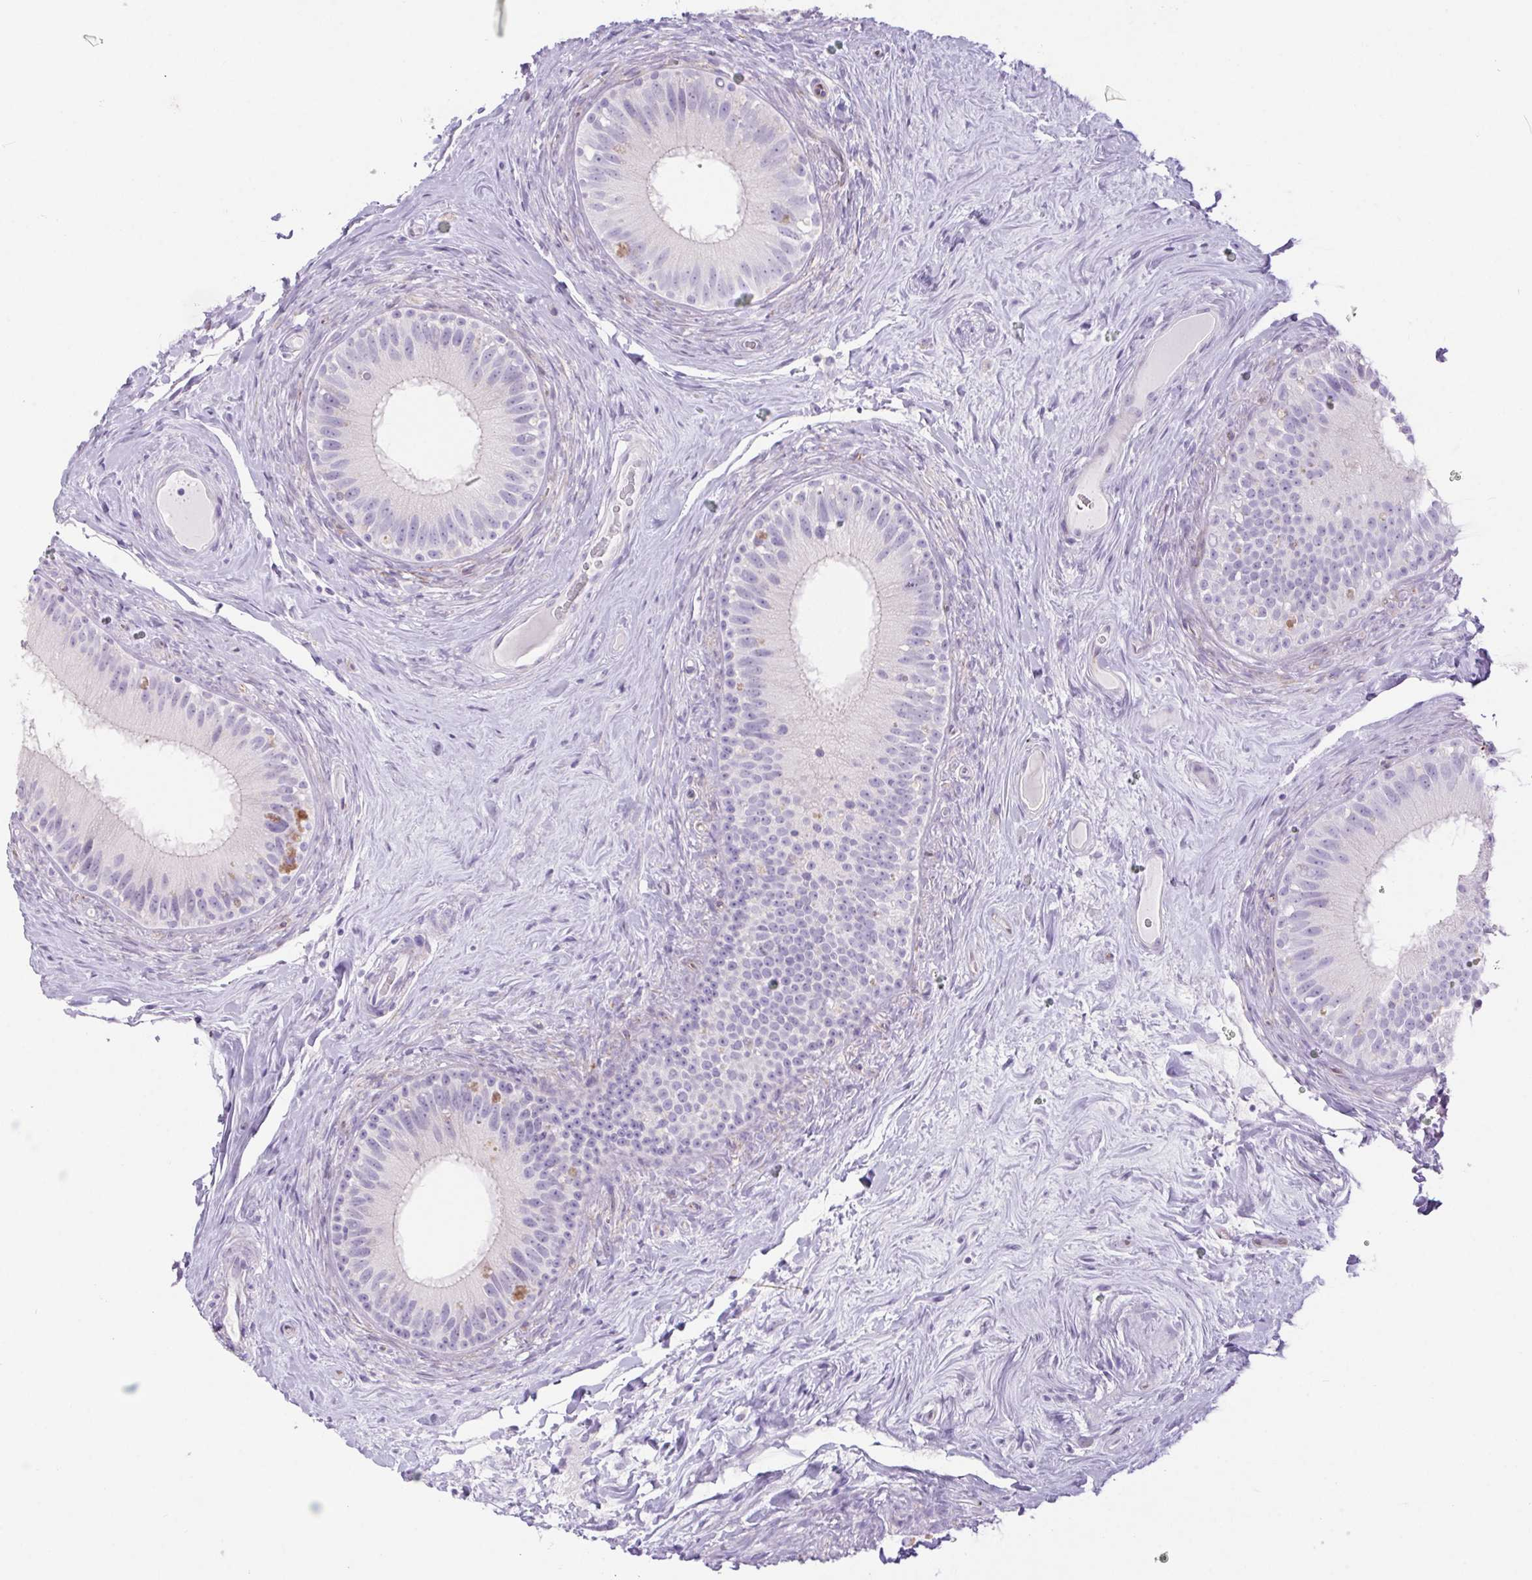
{"staining": {"intensity": "negative", "quantity": "none", "location": "none"}, "tissue": "epididymis", "cell_type": "Glandular cells", "image_type": "normal", "snomed": [{"axis": "morphology", "description": "Normal tissue, NOS"}, {"axis": "topography", "description": "Epididymis"}], "caption": "A micrograph of epididymis stained for a protein displays no brown staining in glandular cells.", "gene": "ERP27", "patient": {"sex": "male", "age": 59}}